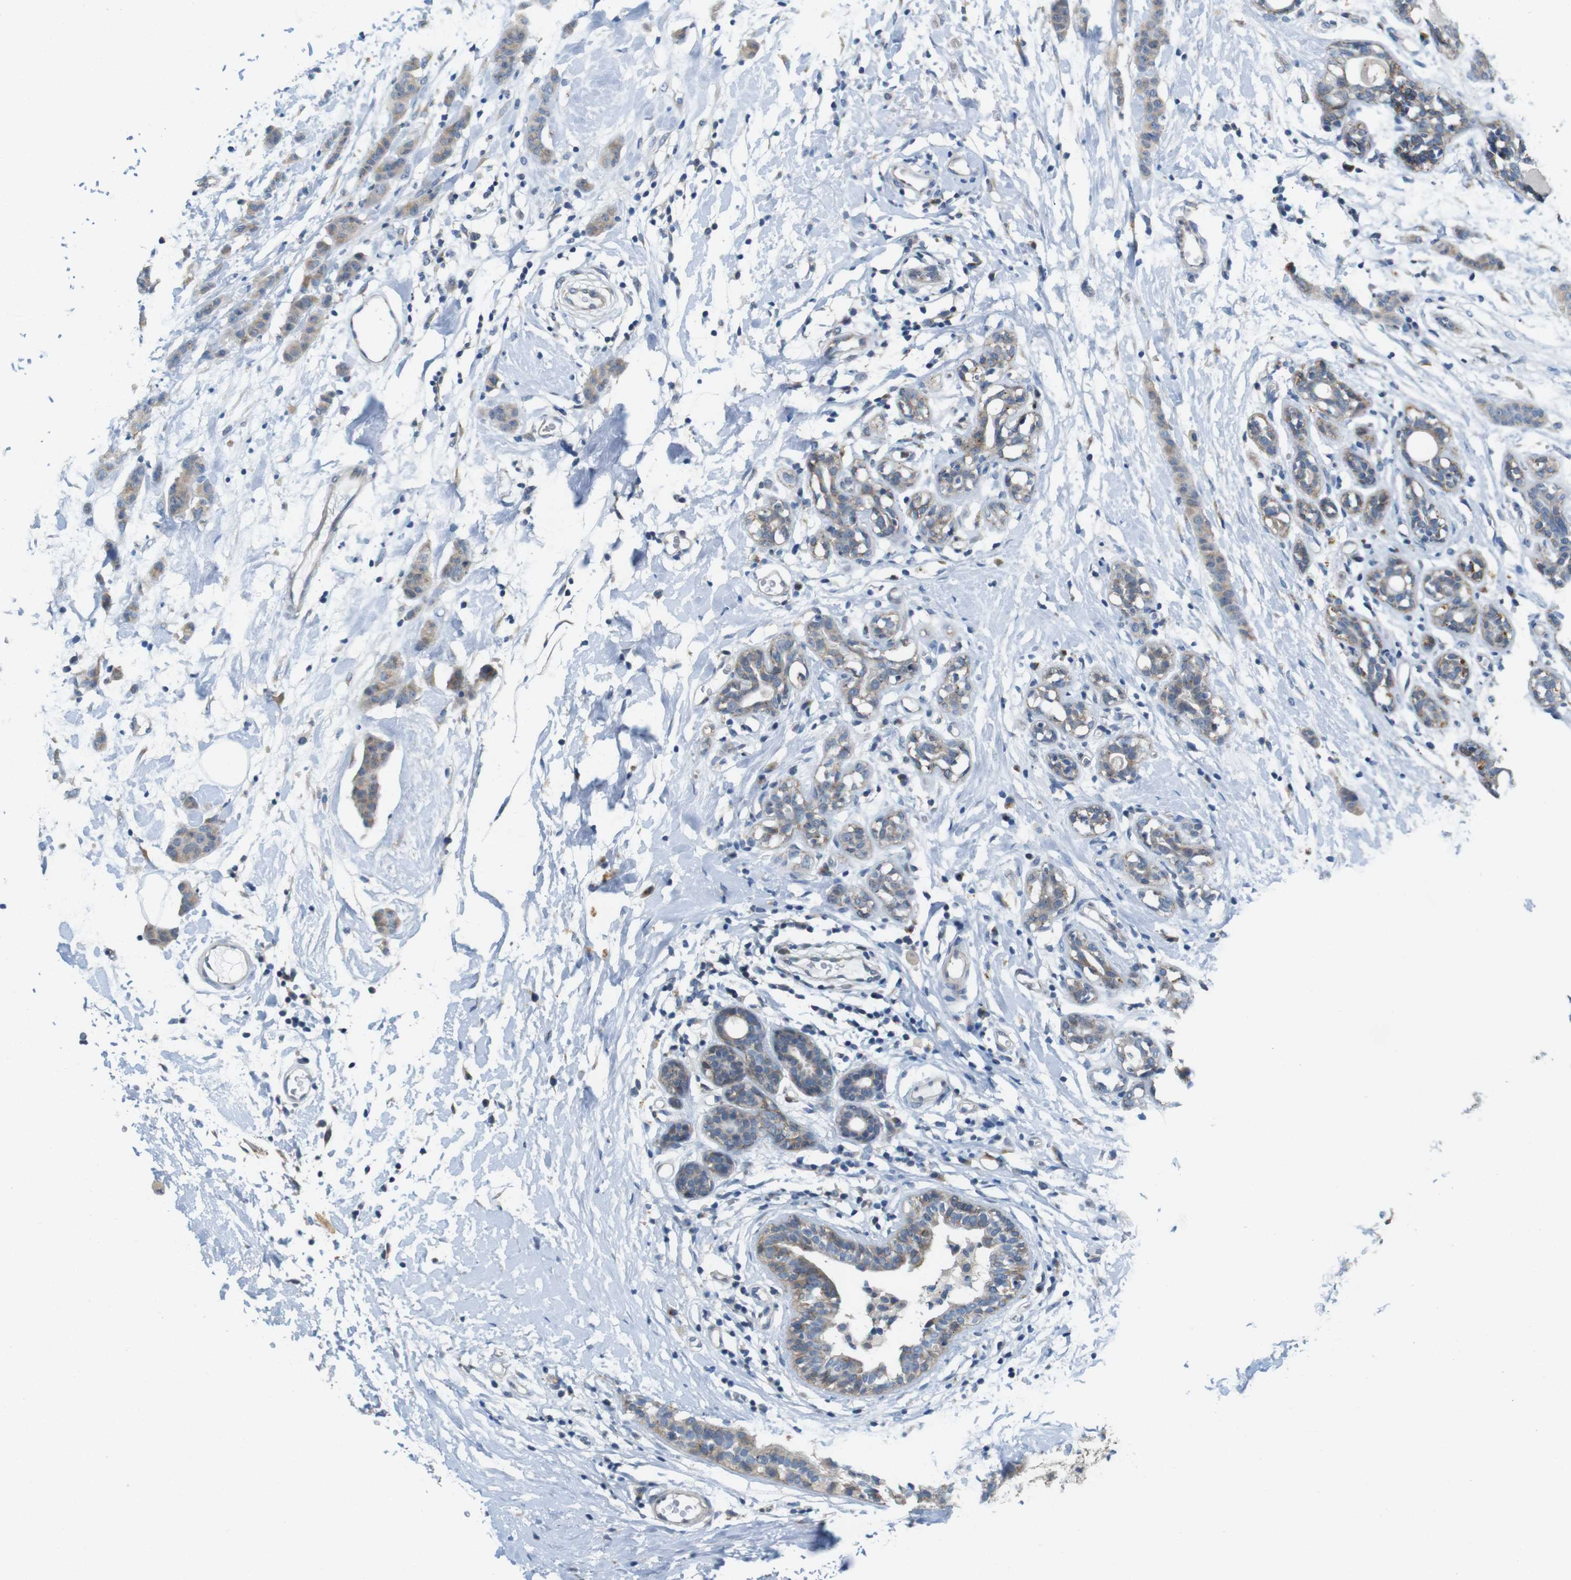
{"staining": {"intensity": "weak", "quantity": ">75%", "location": "cytoplasmic/membranous"}, "tissue": "breast cancer", "cell_type": "Tumor cells", "image_type": "cancer", "snomed": [{"axis": "morphology", "description": "Normal tissue, NOS"}, {"axis": "morphology", "description": "Duct carcinoma"}, {"axis": "topography", "description": "Breast"}], "caption": "A histopathology image of human intraductal carcinoma (breast) stained for a protein displays weak cytoplasmic/membranous brown staining in tumor cells.", "gene": "SKI", "patient": {"sex": "female", "age": 40}}